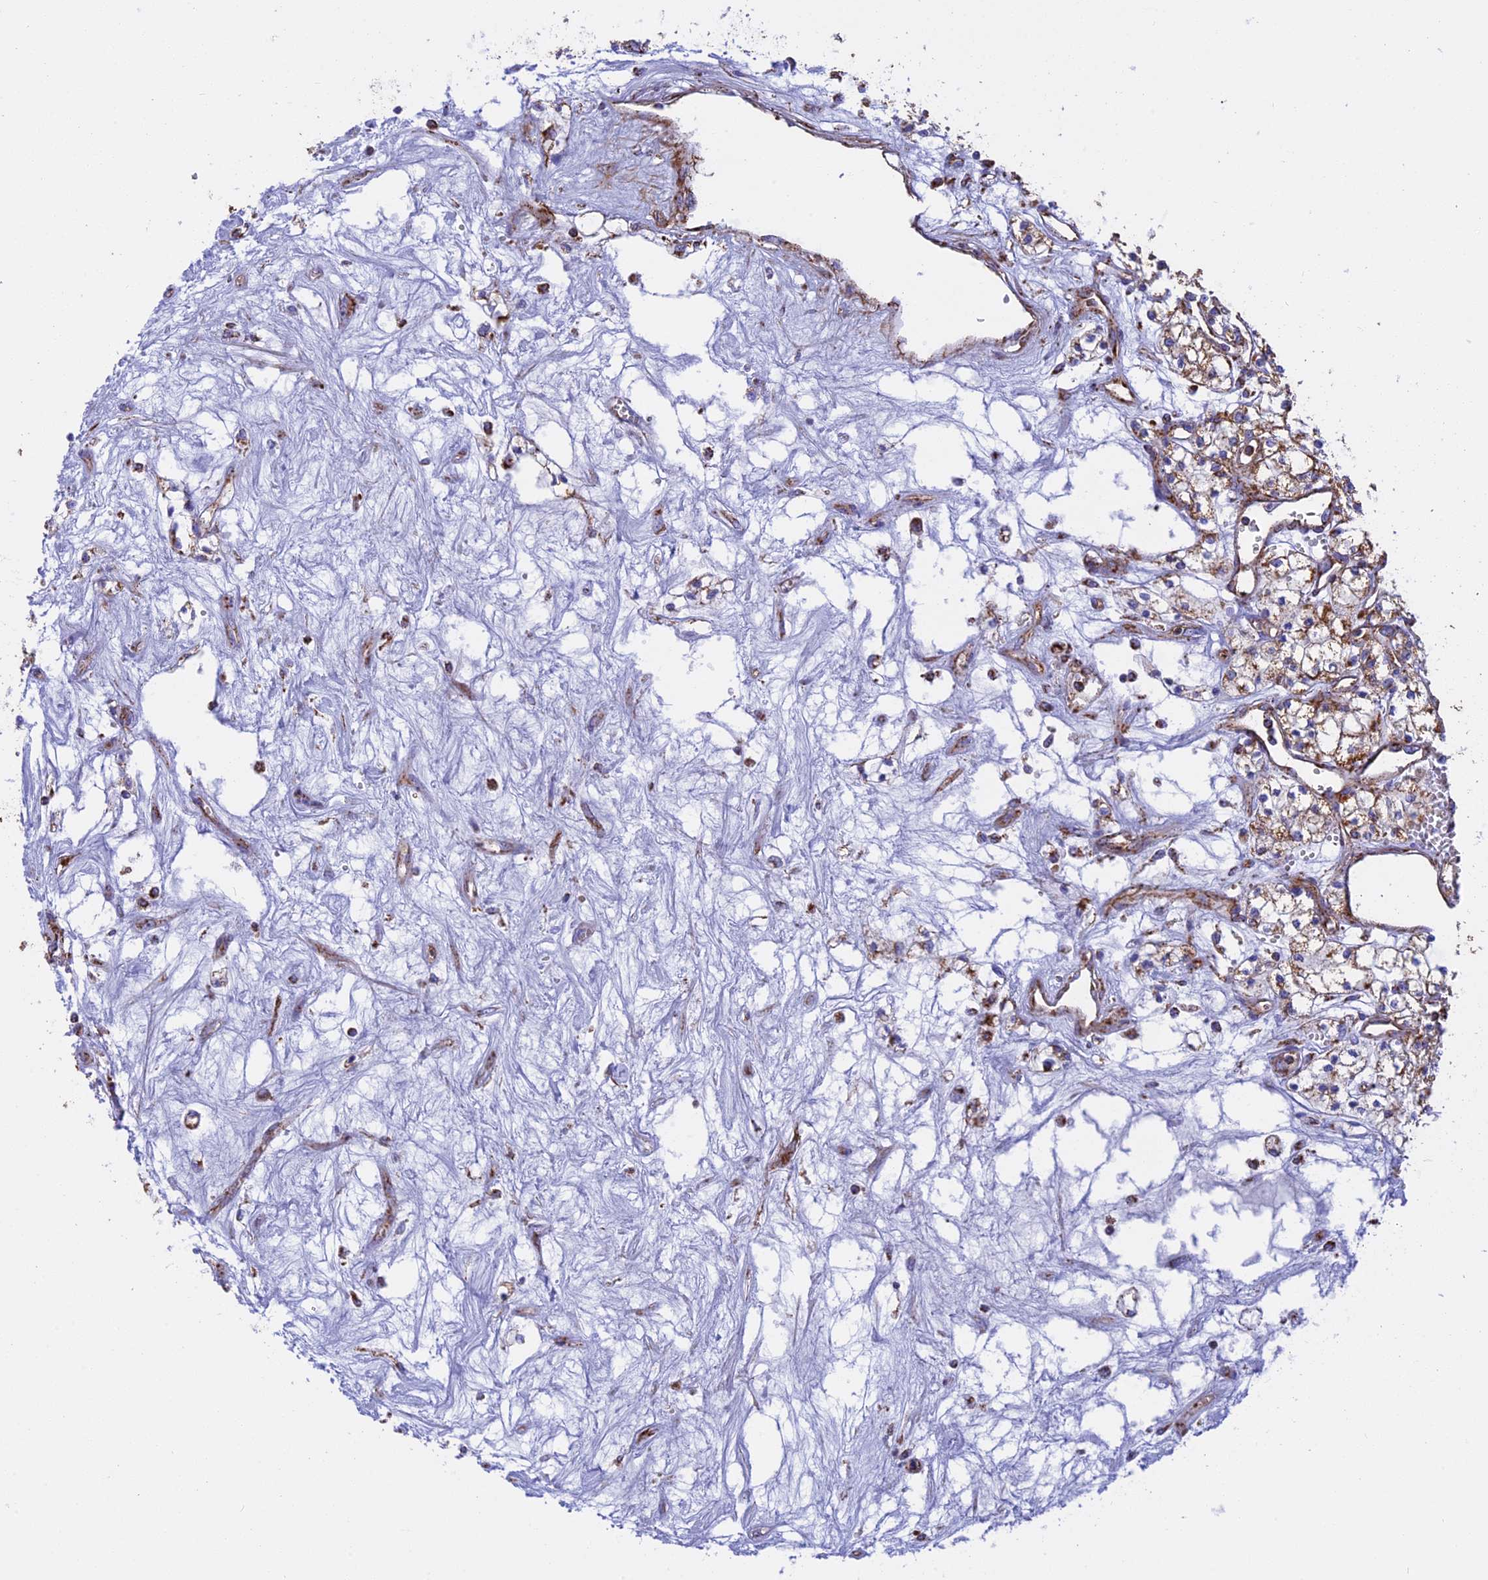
{"staining": {"intensity": "moderate", "quantity": ">75%", "location": "cytoplasmic/membranous"}, "tissue": "renal cancer", "cell_type": "Tumor cells", "image_type": "cancer", "snomed": [{"axis": "morphology", "description": "Adenocarcinoma, NOS"}, {"axis": "topography", "description": "Kidney"}], "caption": "The photomicrograph shows a brown stain indicating the presence of a protein in the cytoplasmic/membranous of tumor cells in renal adenocarcinoma.", "gene": "UQCRB", "patient": {"sex": "male", "age": 59}}